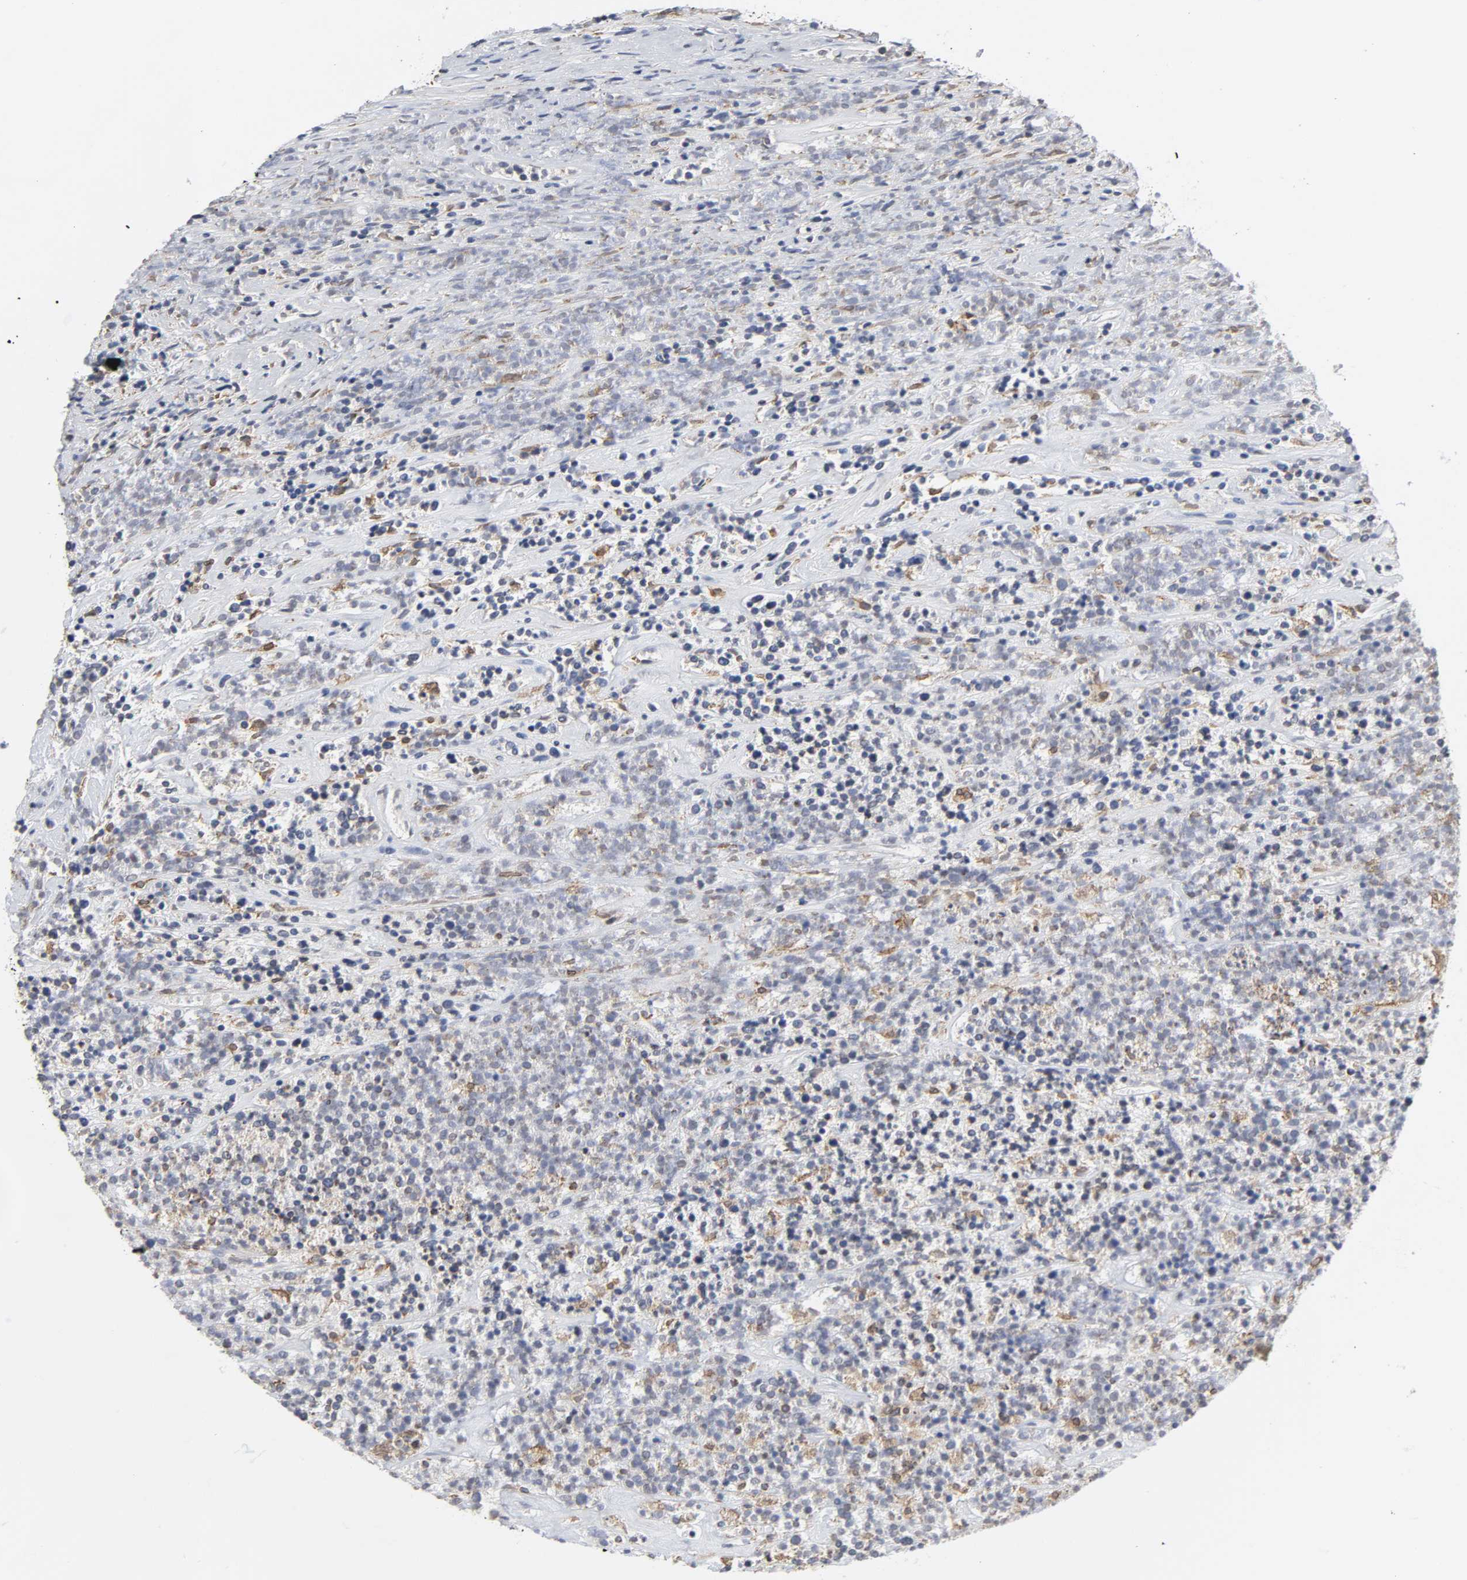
{"staining": {"intensity": "weak", "quantity": "<25%", "location": "cytoplasmic/membranous"}, "tissue": "lymphoma", "cell_type": "Tumor cells", "image_type": "cancer", "snomed": [{"axis": "morphology", "description": "Malignant lymphoma, non-Hodgkin's type, High grade"}, {"axis": "topography", "description": "Lymph node"}], "caption": "Immunohistochemistry image of neoplastic tissue: human high-grade malignant lymphoma, non-Hodgkin's type stained with DAB exhibits no significant protein positivity in tumor cells. (DAB immunohistochemistry (IHC), high magnification).", "gene": "HCK", "patient": {"sex": "female", "age": 73}}